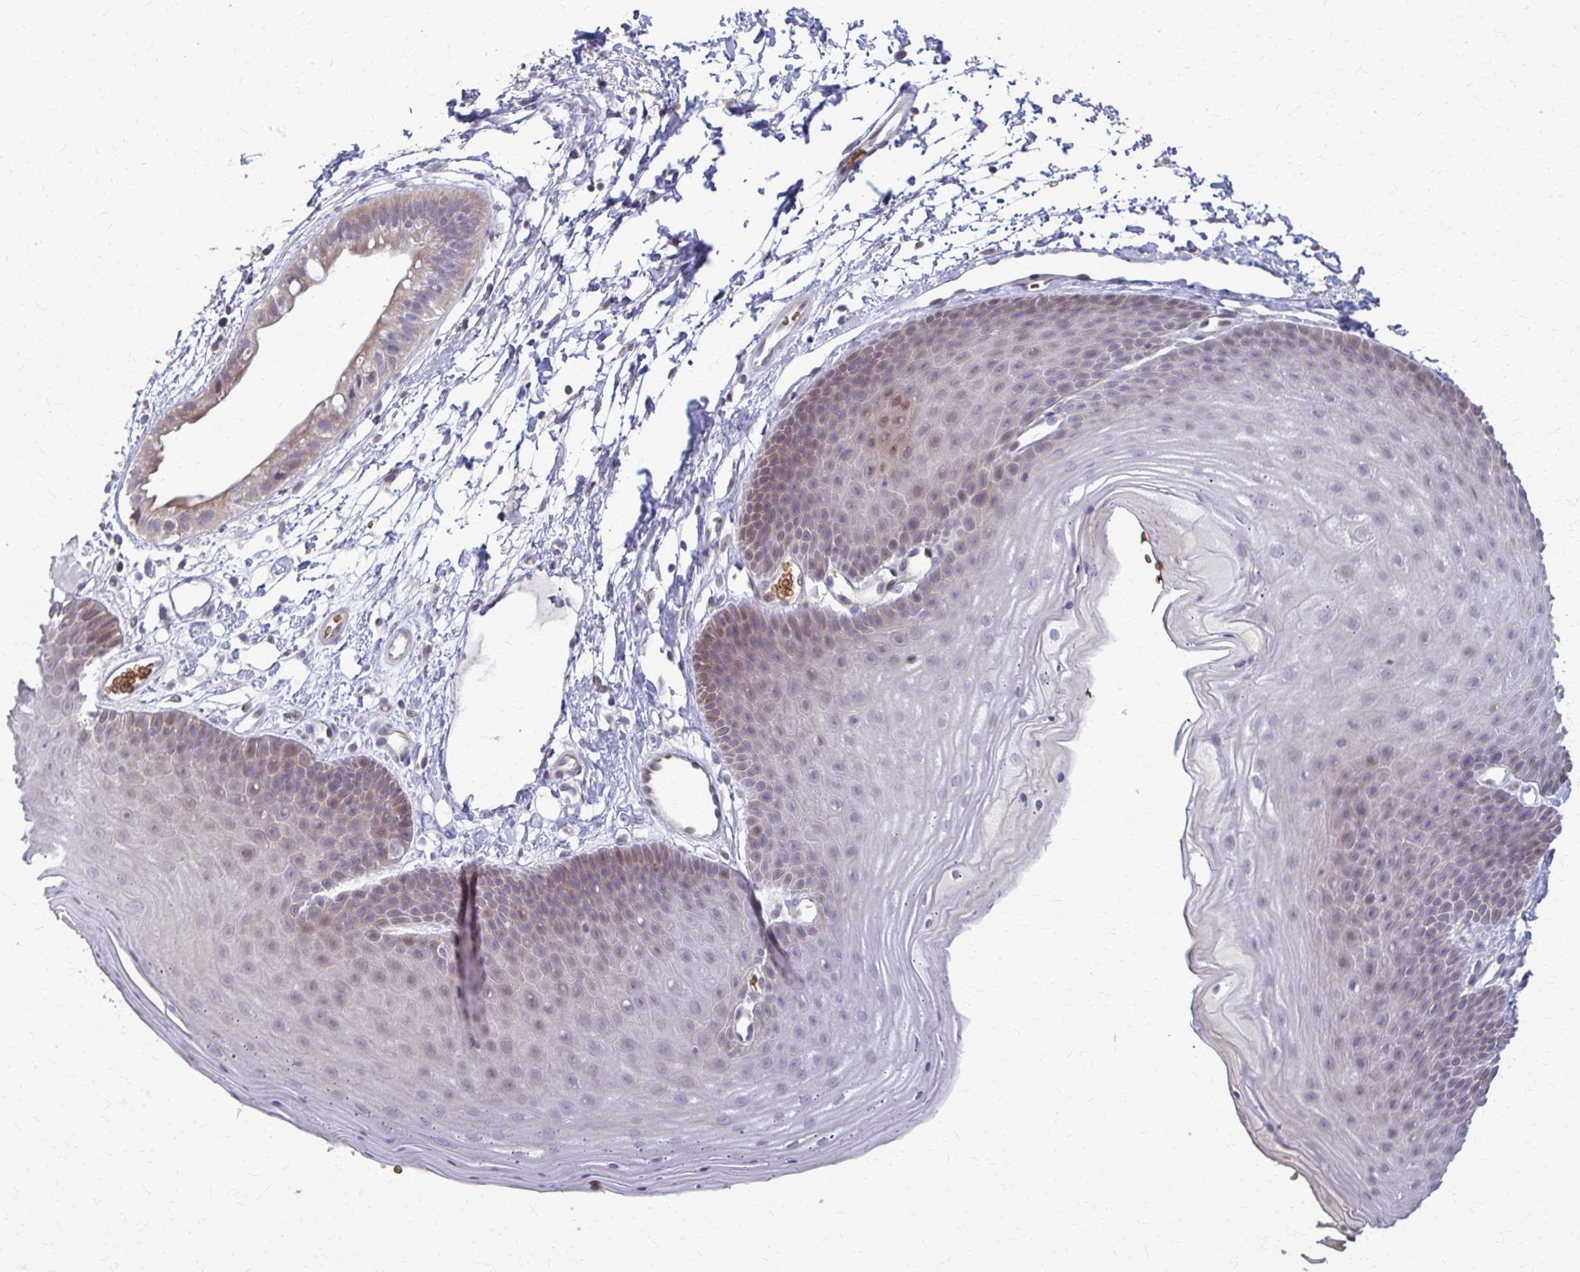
{"staining": {"intensity": "moderate", "quantity": "<25%", "location": "cytoplasmic/membranous,nuclear"}, "tissue": "skin", "cell_type": "Epidermal cells", "image_type": "normal", "snomed": [{"axis": "morphology", "description": "Normal tissue, NOS"}, {"axis": "topography", "description": "Anal"}], "caption": "Skin stained with IHC exhibits moderate cytoplasmic/membranous,nuclear staining in about <25% of epidermal cells.", "gene": "ZNF34", "patient": {"sex": "male", "age": 53}}